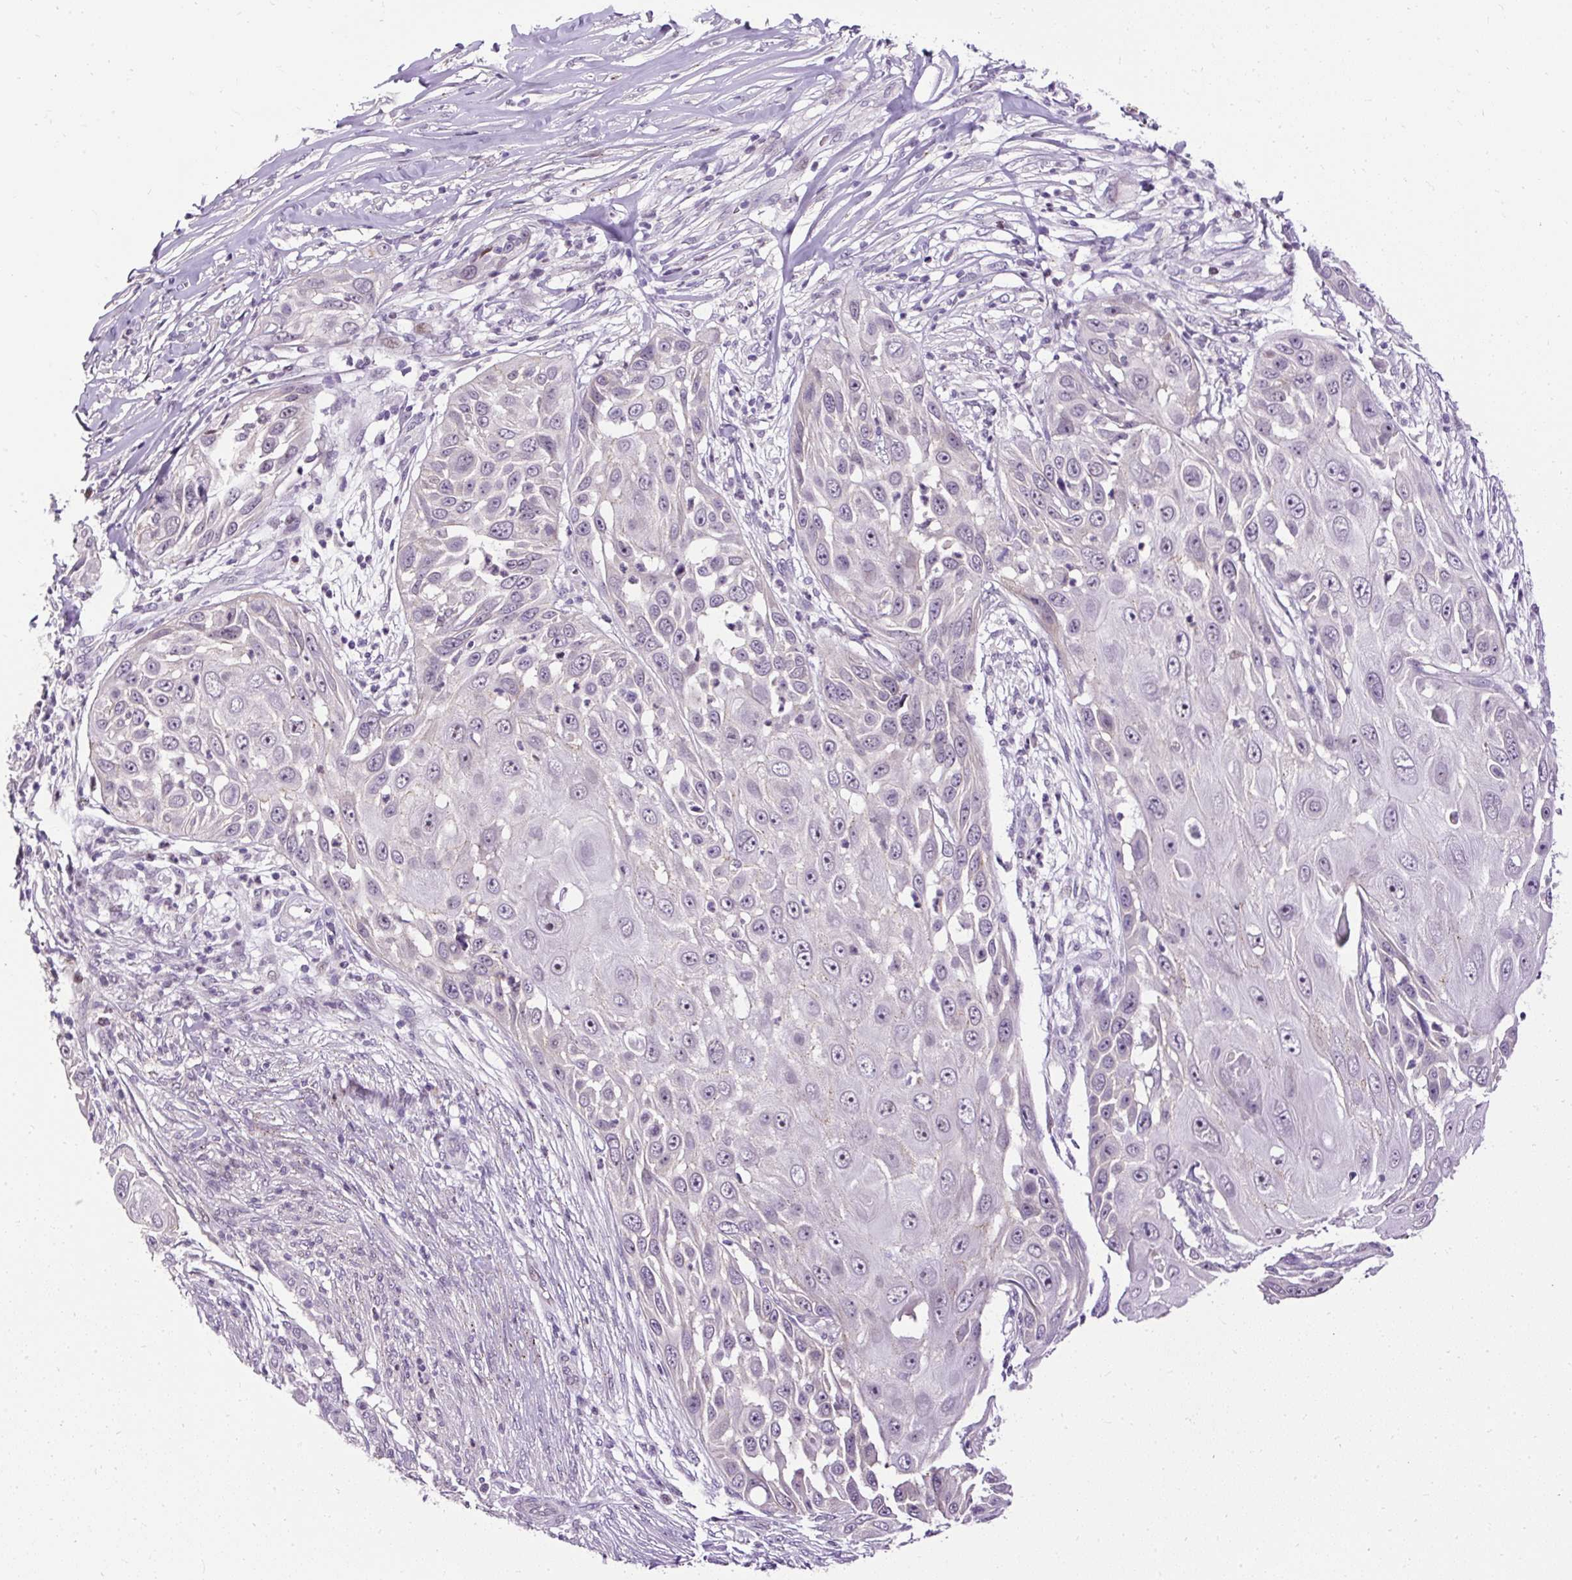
{"staining": {"intensity": "negative", "quantity": "none", "location": "none"}, "tissue": "skin cancer", "cell_type": "Tumor cells", "image_type": "cancer", "snomed": [{"axis": "morphology", "description": "Squamous cell carcinoma, NOS"}, {"axis": "topography", "description": "Skin"}], "caption": "An IHC histopathology image of squamous cell carcinoma (skin) is shown. There is no staining in tumor cells of squamous cell carcinoma (skin). (DAB IHC with hematoxylin counter stain).", "gene": "ARHGEF18", "patient": {"sex": "female", "age": 44}}